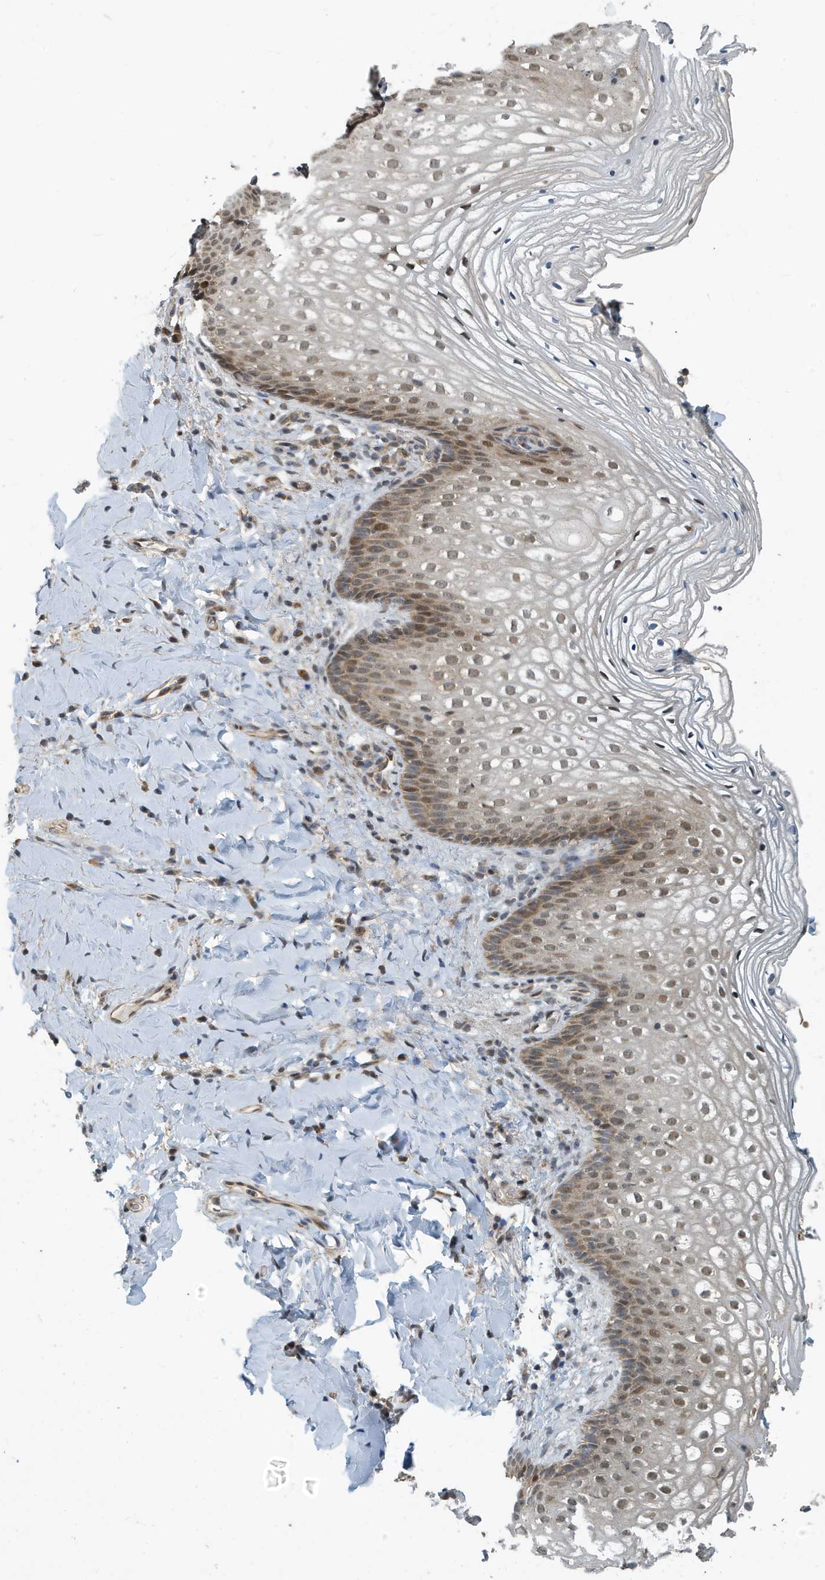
{"staining": {"intensity": "moderate", "quantity": "25%-75%", "location": "nuclear"}, "tissue": "vagina", "cell_type": "Squamous epithelial cells", "image_type": "normal", "snomed": [{"axis": "morphology", "description": "Normal tissue, NOS"}, {"axis": "topography", "description": "Vagina"}], "caption": "Immunohistochemical staining of benign vagina exhibits moderate nuclear protein staining in approximately 25%-75% of squamous epithelial cells.", "gene": "KIF15", "patient": {"sex": "female", "age": 60}}